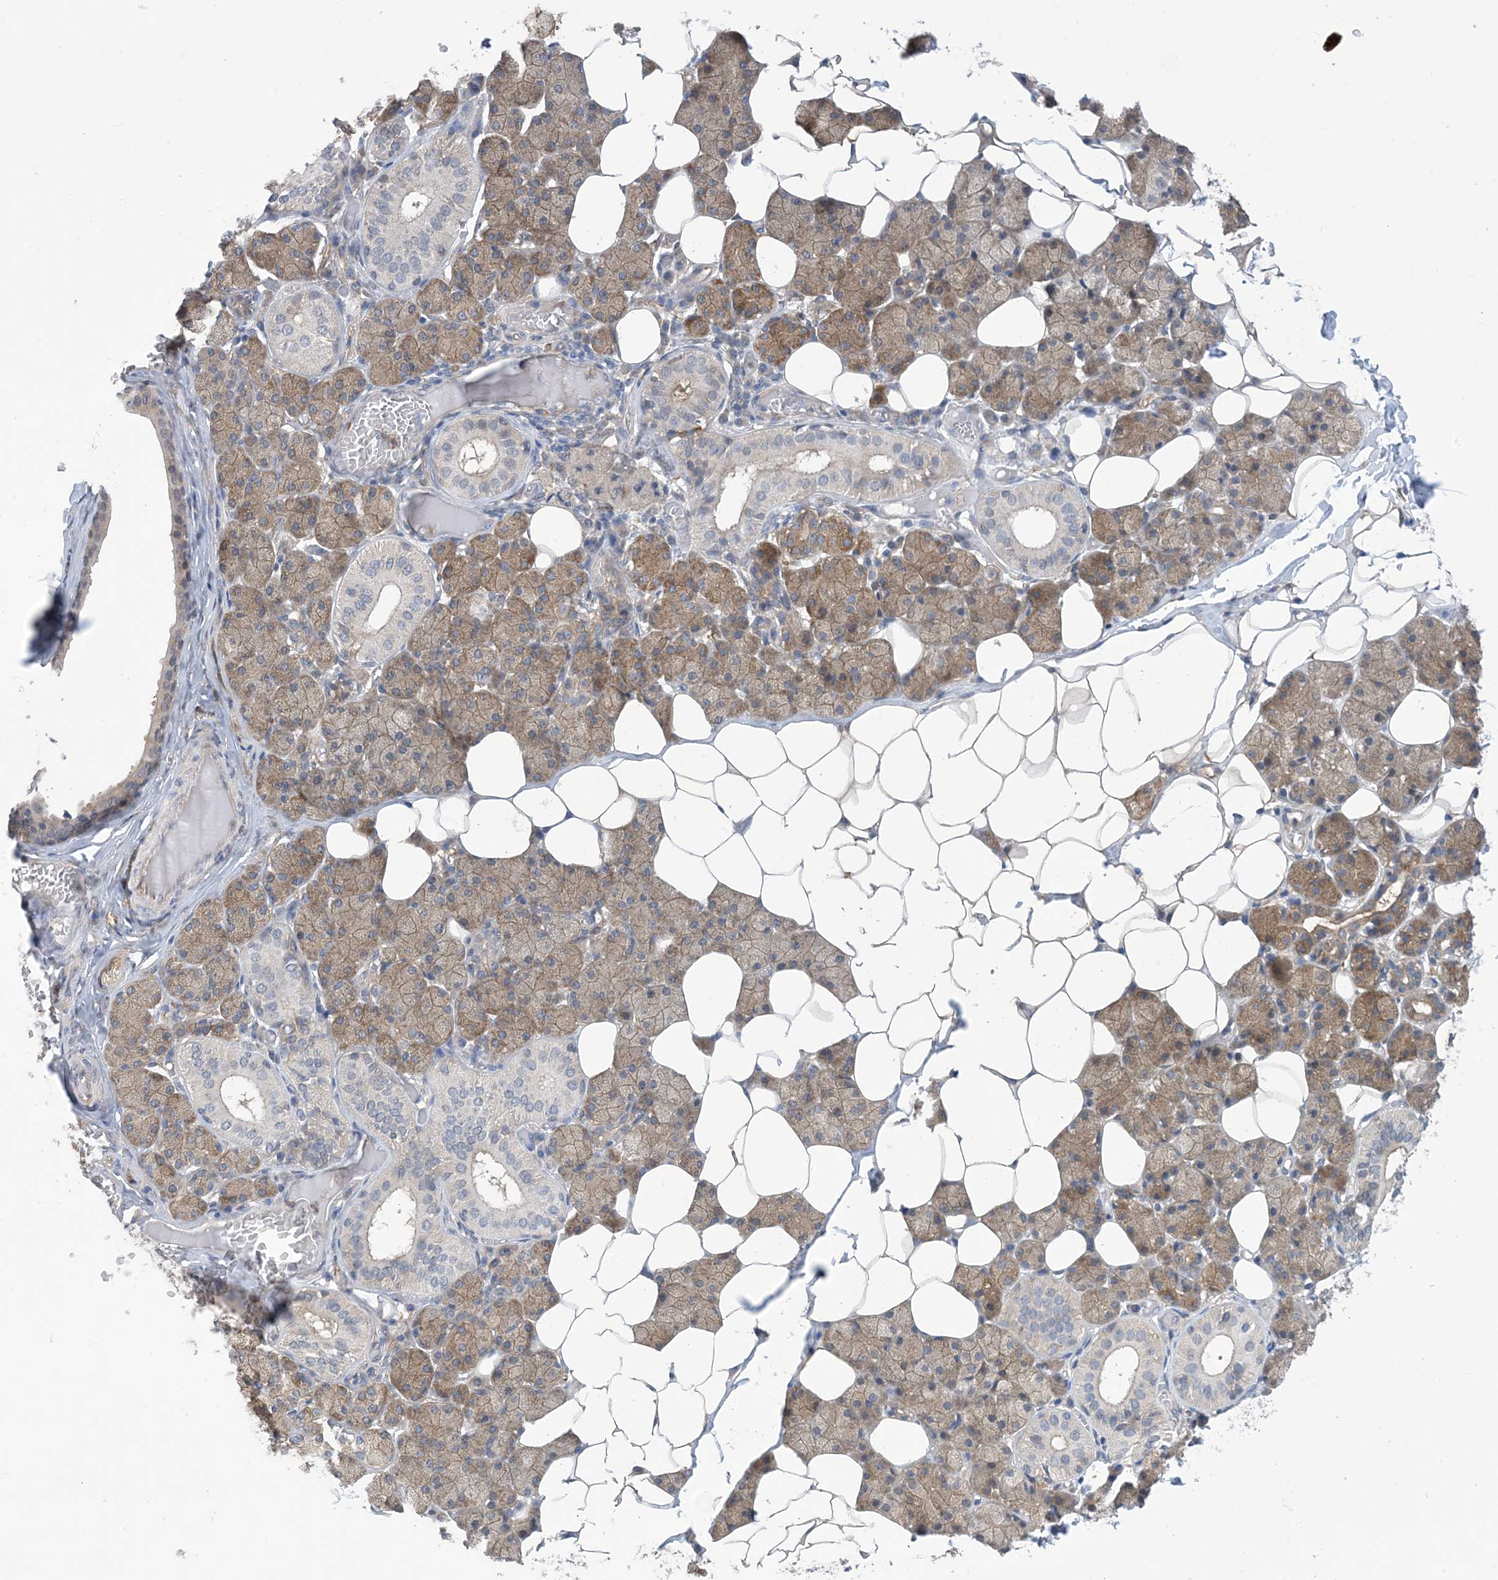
{"staining": {"intensity": "moderate", "quantity": "25%-75%", "location": "cytoplasmic/membranous"}, "tissue": "salivary gland", "cell_type": "Glandular cells", "image_type": "normal", "snomed": [{"axis": "morphology", "description": "Normal tissue, NOS"}, {"axis": "topography", "description": "Salivary gland"}], "caption": "Glandular cells display moderate cytoplasmic/membranous staining in approximately 25%-75% of cells in benign salivary gland.", "gene": "EHBP1", "patient": {"sex": "female", "age": 33}}